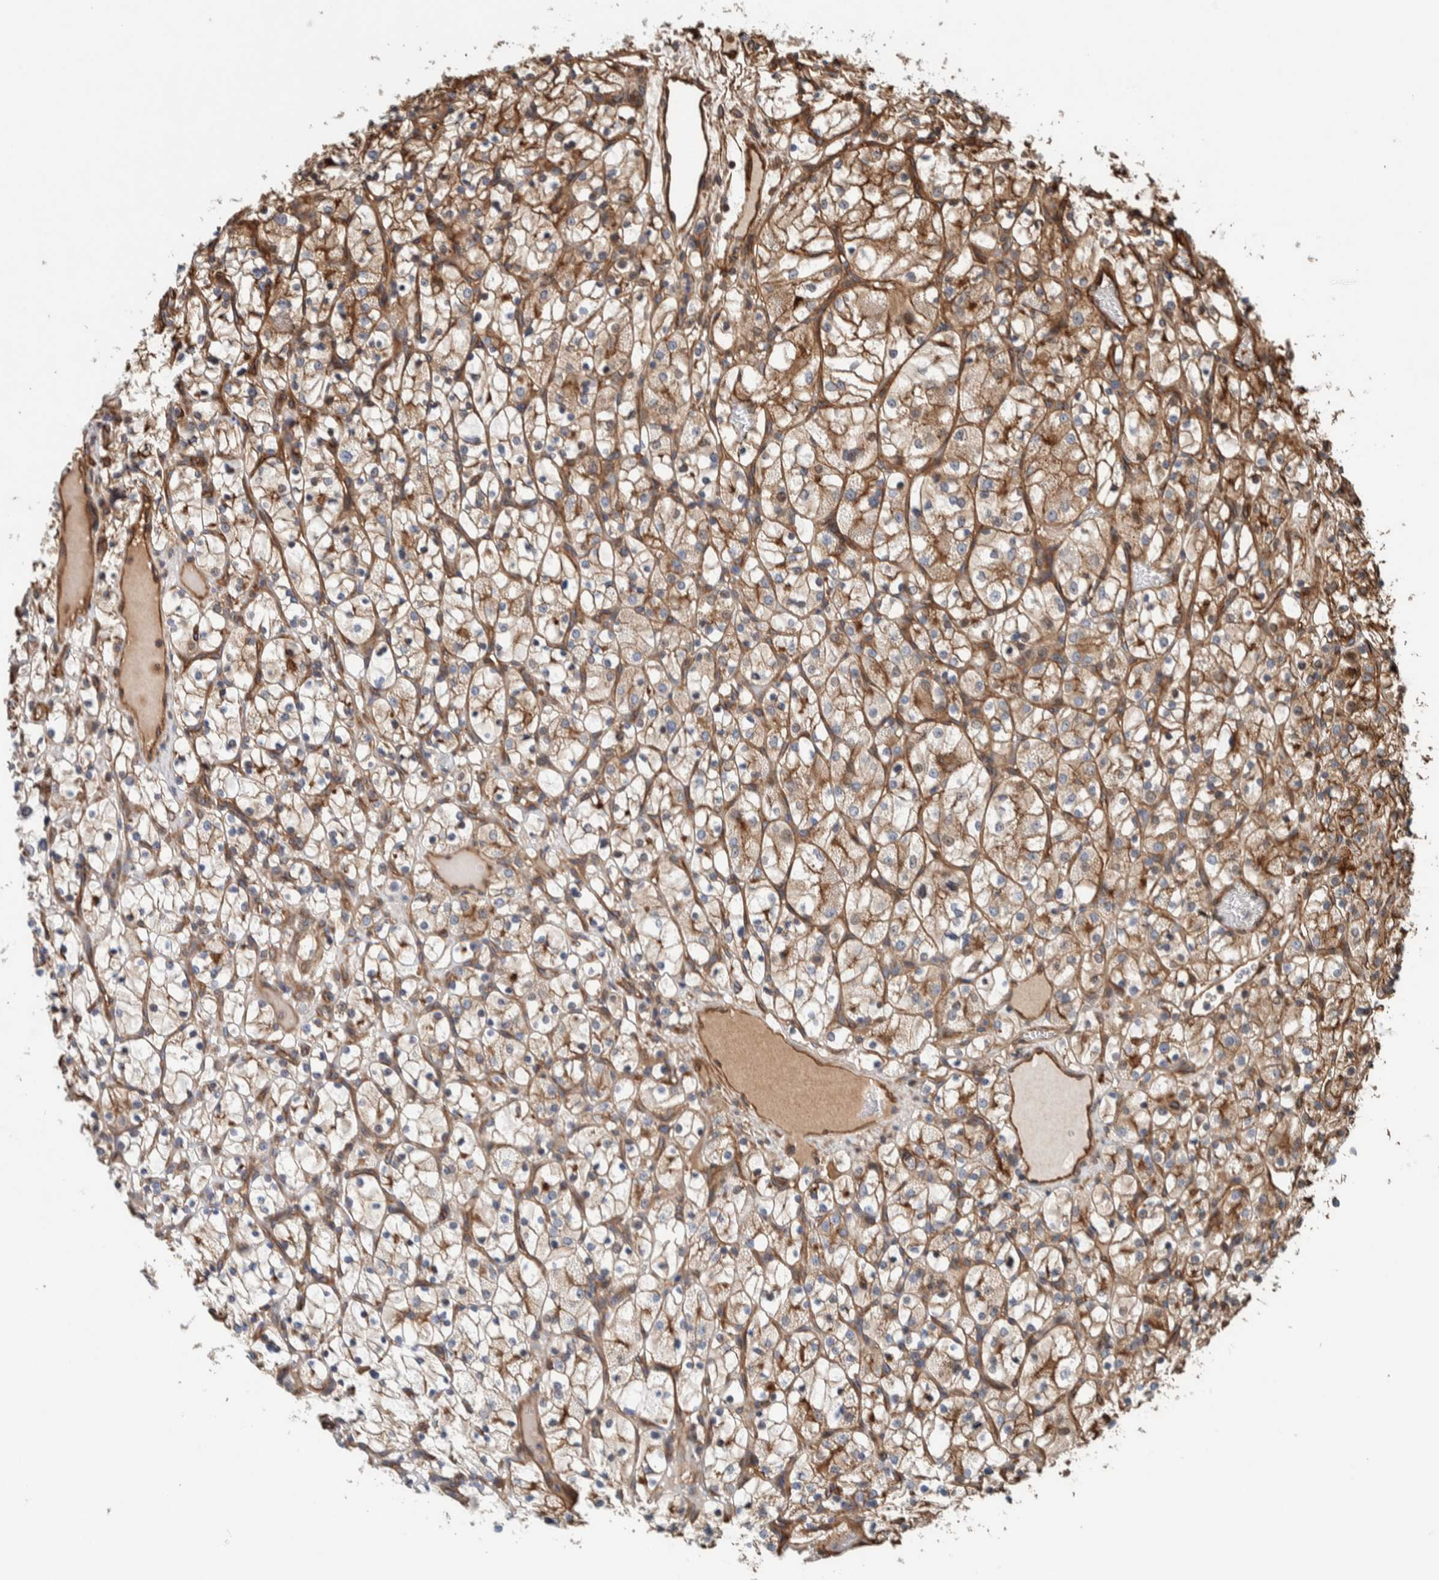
{"staining": {"intensity": "weak", "quantity": "25%-75%", "location": "cytoplasmic/membranous"}, "tissue": "renal cancer", "cell_type": "Tumor cells", "image_type": "cancer", "snomed": [{"axis": "morphology", "description": "Adenocarcinoma, NOS"}, {"axis": "topography", "description": "Kidney"}], "caption": "Protein expression analysis of renal cancer demonstrates weak cytoplasmic/membranous staining in about 25%-75% of tumor cells. The staining is performed using DAB (3,3'-diaminobenzidine) brown chromogen to label protein expression. The nuclei are counter-stained blue using hematoxylin.", "gene": "PKD1L1", "patient": {"sex": "female", "age": 69}}